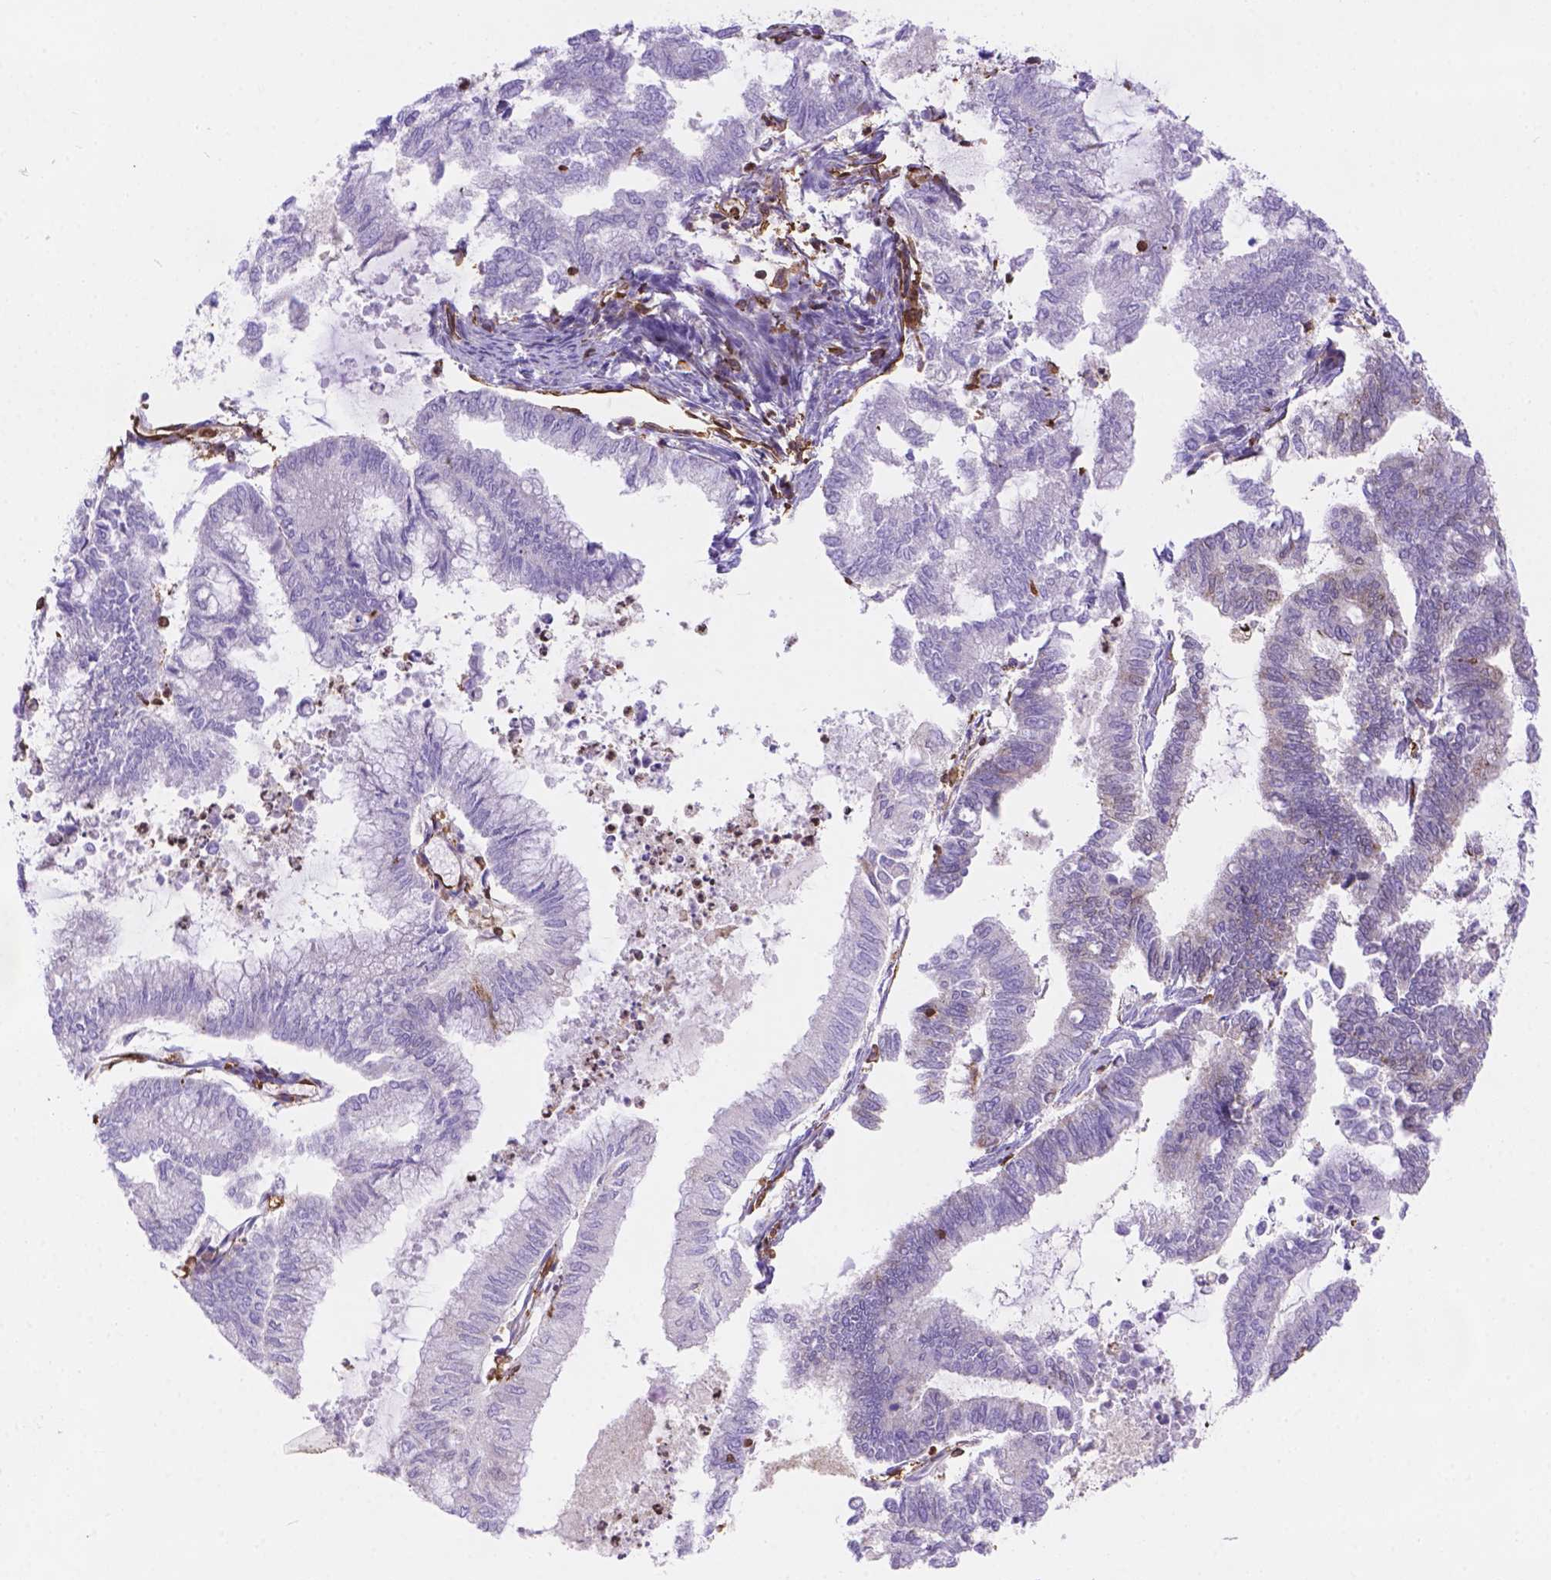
{"staining": {"intensity": "negative", "quantity": "none", "location": "none"}, "tissue": "endometrial cancer", "cell_type": "Tumor cells", "image_type": "cancer", "snomed": [{"axis": "morphology", "description": "Adenocarcinoma, NOS"}, {"axis": "topography", "description": "Endometrium"}], "caption": "Micrograph shows no protein staining in tumor cells of endometrial adenocarcinoma tissue.", "gene": "DMWD", "patient": {"sex": "female", "age": 79}}